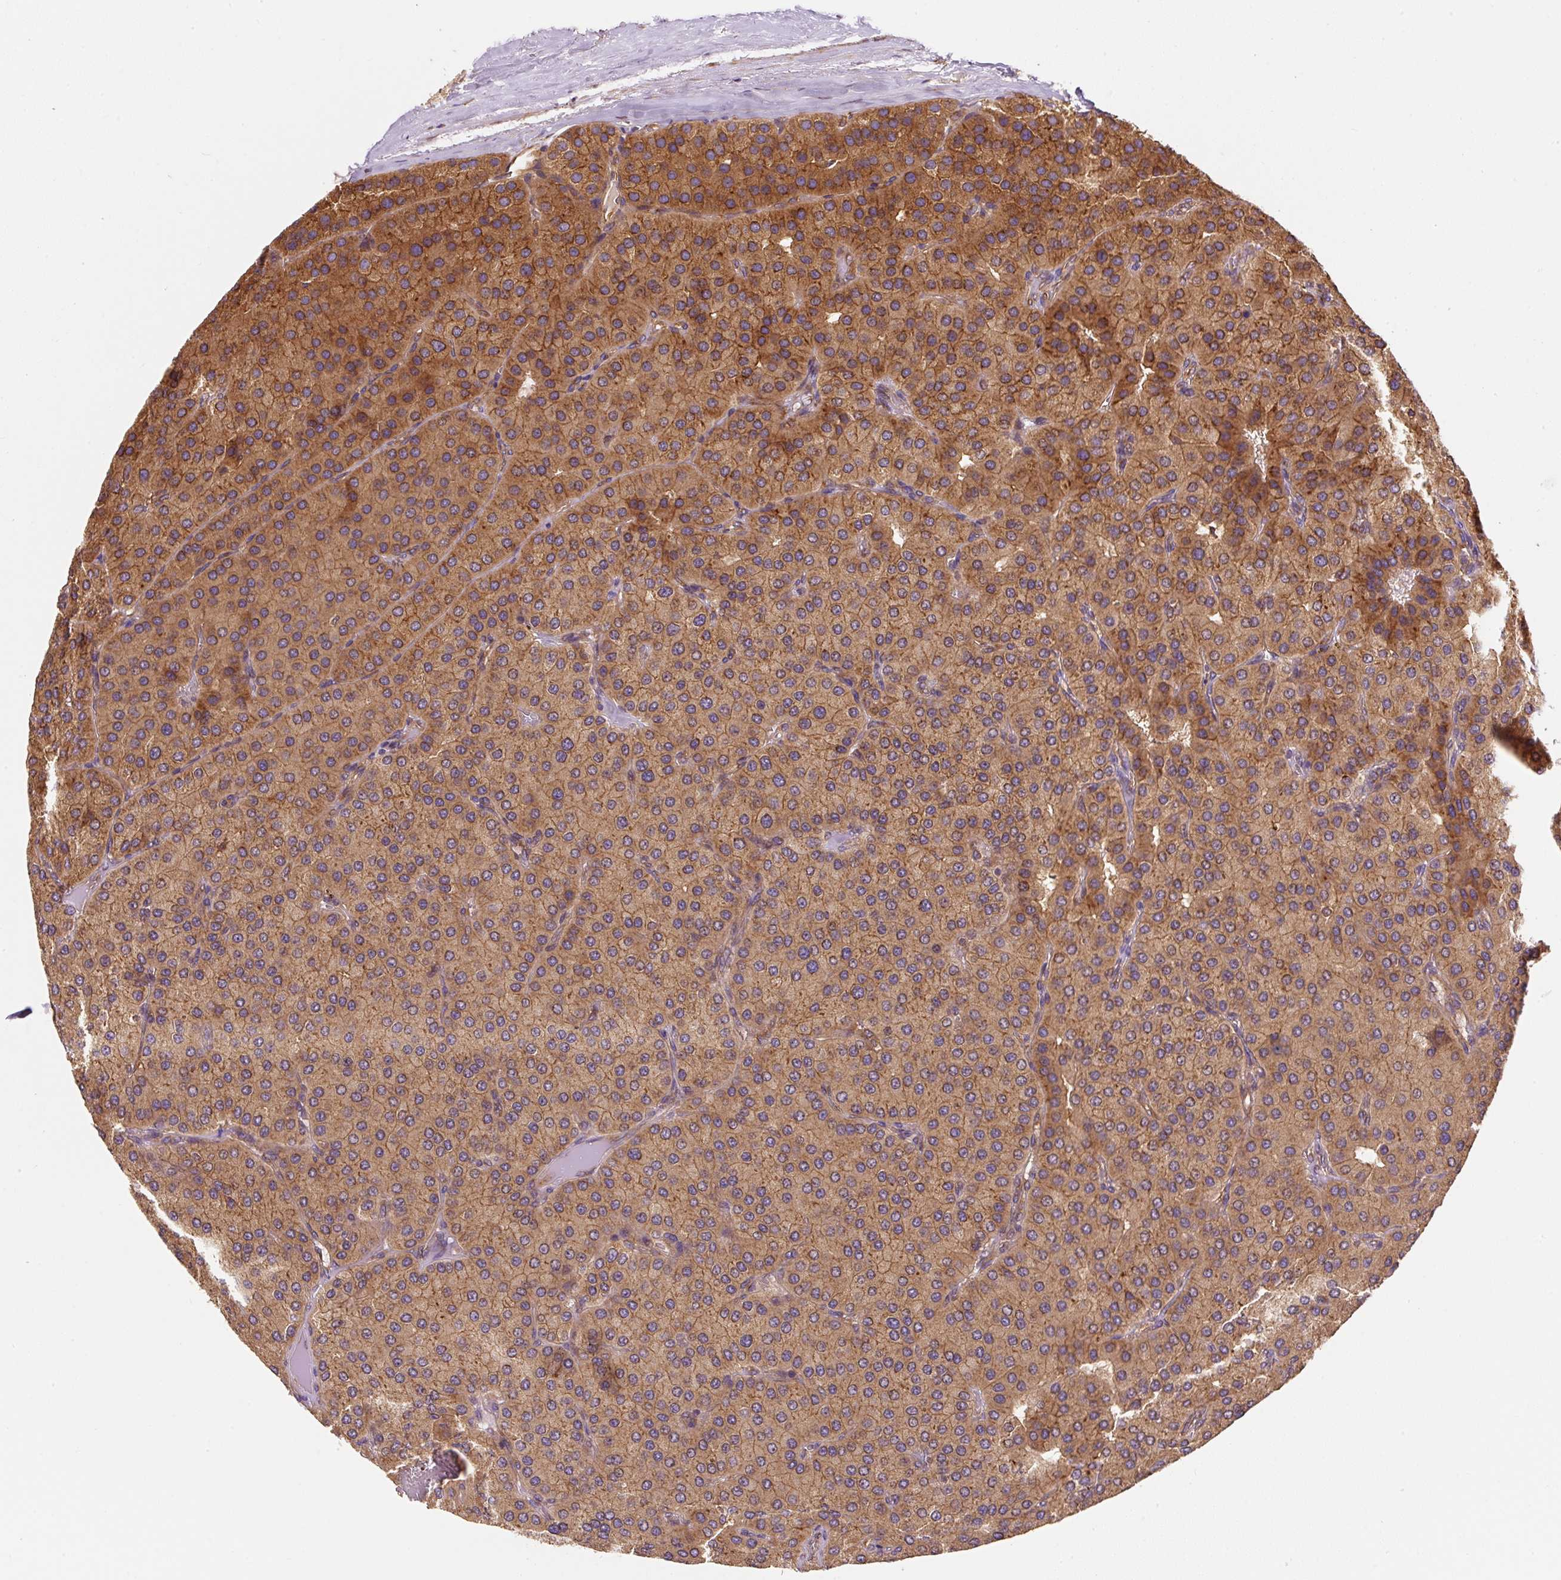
{"staining": {"intensity": "moderate", "quantity": ">75%", "location": "cytoplasmic/membranous"}, "tissue": "parathyroid gland", "cell_type": "Glandular cells", "image_type": "normal", "snomed": [{"axis": "morphology", "description": "Normal tissue, NOS"}, {"axis": "morphology", "description": "Adenoma, NOS"}, {"axis": "topography", "description": "Parathyroid gland"}], "caption": "Protein positivity by immunohistochemistry (IHC) reveals moderate cytoplasmic/membranous expression in approximately >75% of glandular cells in normal parathyroid gland.", "gene": "EIF2S2", "patient": {"sex": "female", "age": 86}}